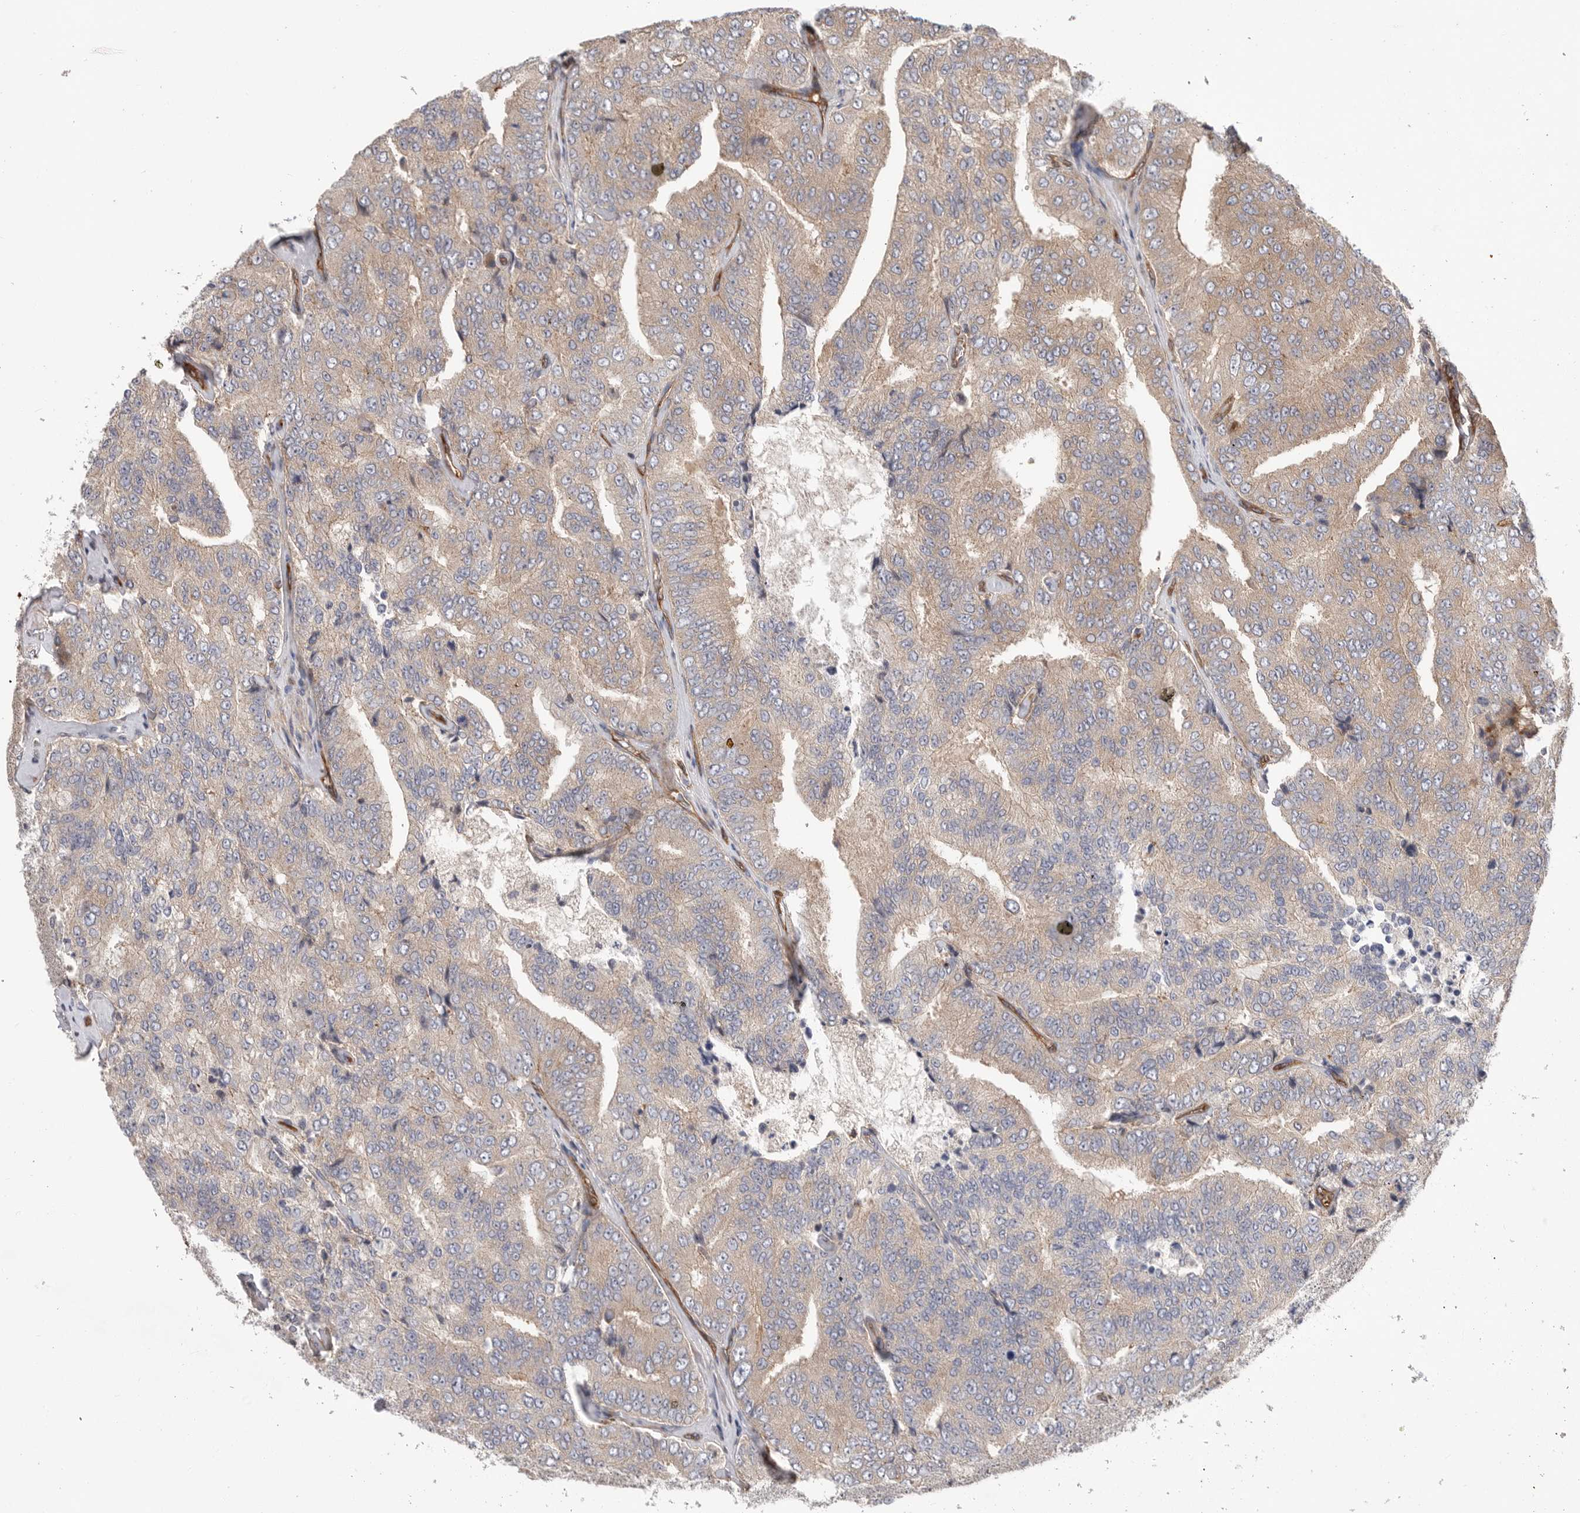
{"staining": {"intensity": "weak", "quantity": "25%-75%", "location": "cytoplasmic/membranous"}, "tissue": "prostate cancer", "cell_type": "Tumor cells", "image_type": "cancer", "snomed": [{"axis": "morphology", "description": "Adenocarcinoma, High grade"}, {"axis": "topography", "description": "Prostate"}], "caption": "A low amount of weak cytoplasmic/membranous expression is seen in approximately 25%-75% of tumor cells in prostate cancer tissue.", "gene": "PRKCH", "patient": {"sex": "male", "age": 58}}